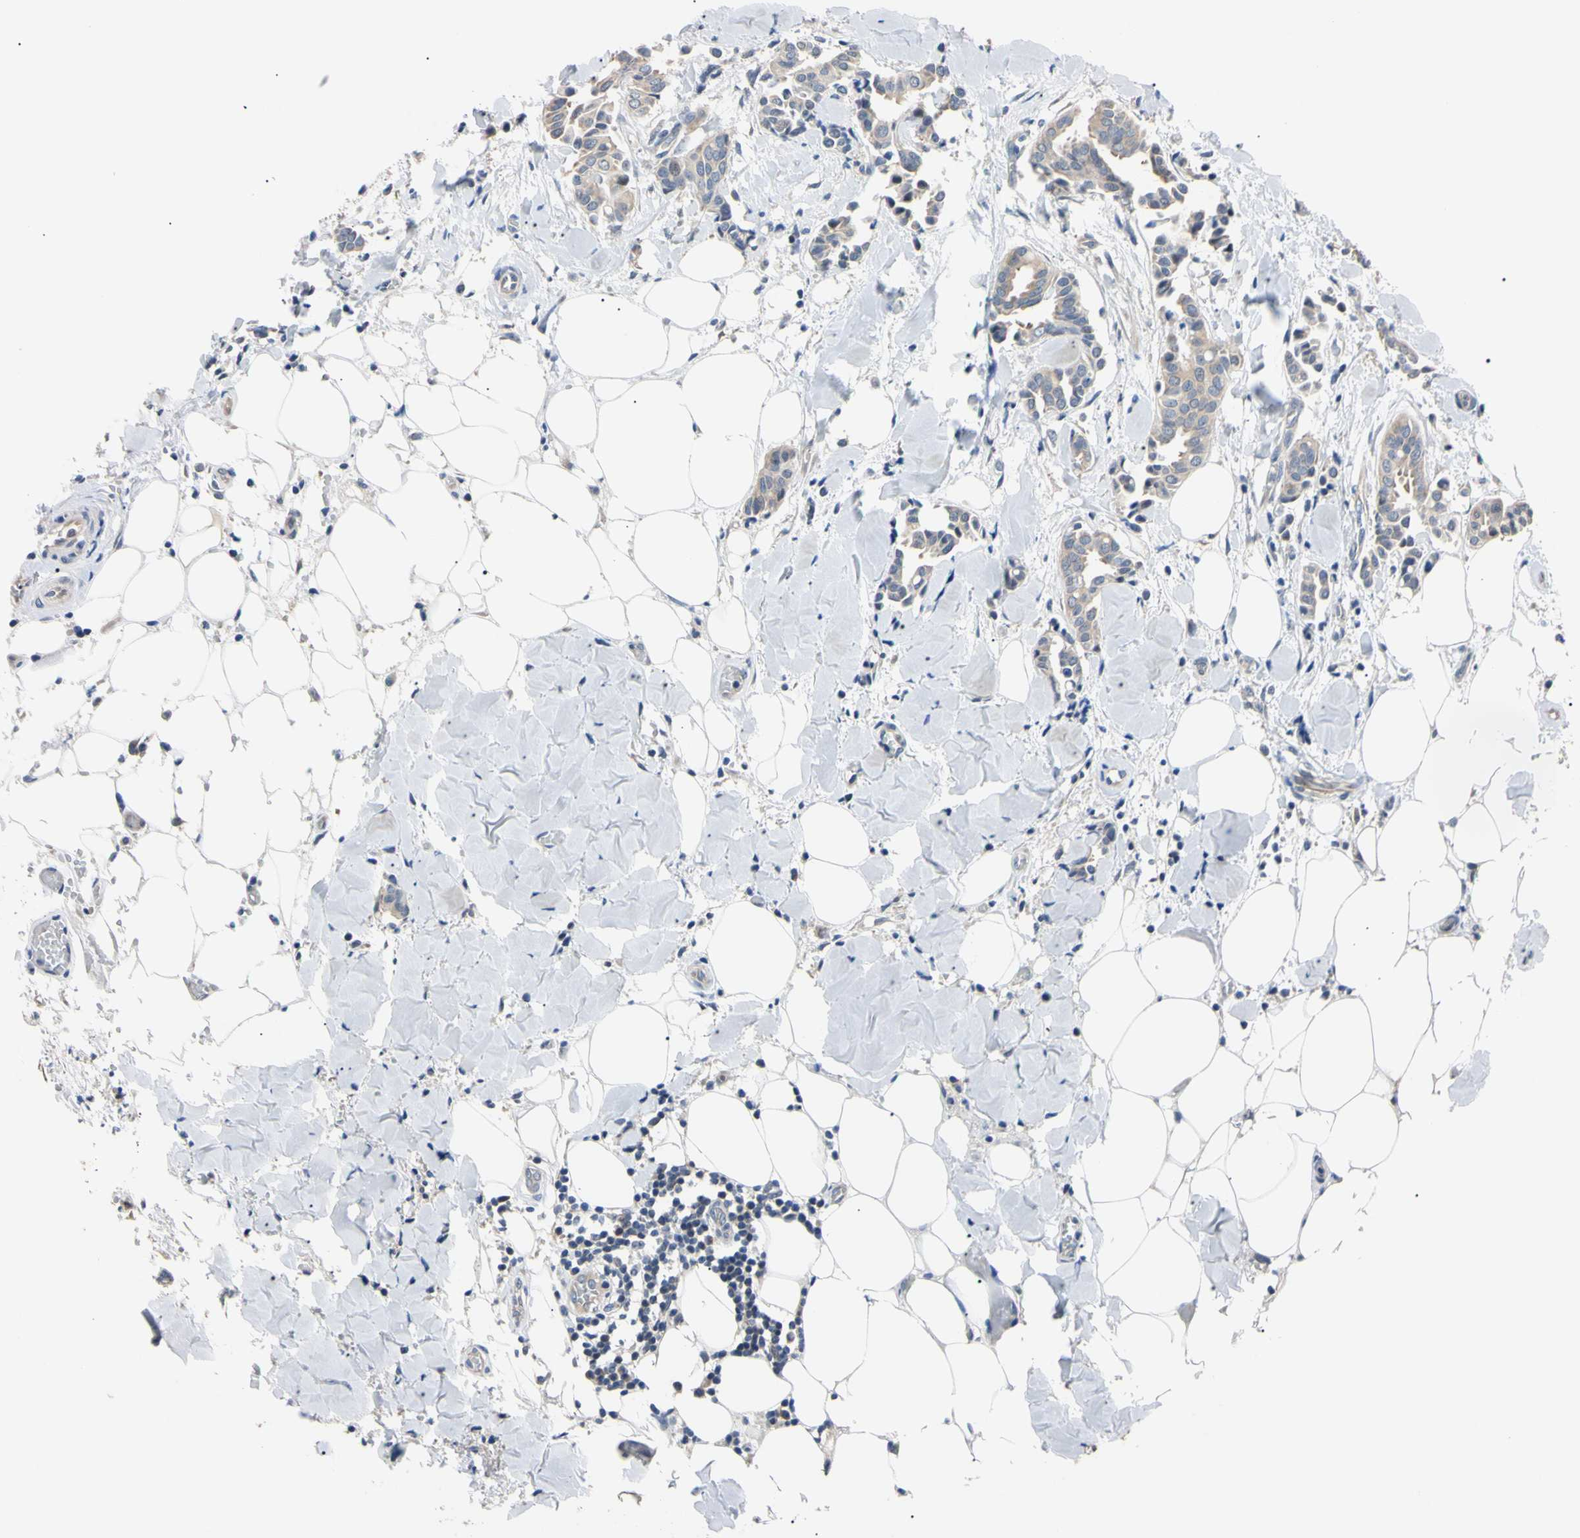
{"staining": {"intensity": "weak", "quantity": "25%-75%", "location": "cytoplasmic/membranous"}, "tissue": "head and neck cancer", "cell_type": "Tumor cells", "image_type": "cancer", "snomed": [{"axis": "morphology", "description": "Adenocarcinoma, NOS"}, {"axis": "topography", "description": "Salivary gland"}, {"axis": "topography", "description": "Head-Neck"}], "caption": "Head and neck cancer stained with immunohistochemistry displays weak cytoplasmic/membranous staining in about 25%-75% of tumor cells.", "gene": "RARS1", "patient": {"sex": "female", "age": 59}}